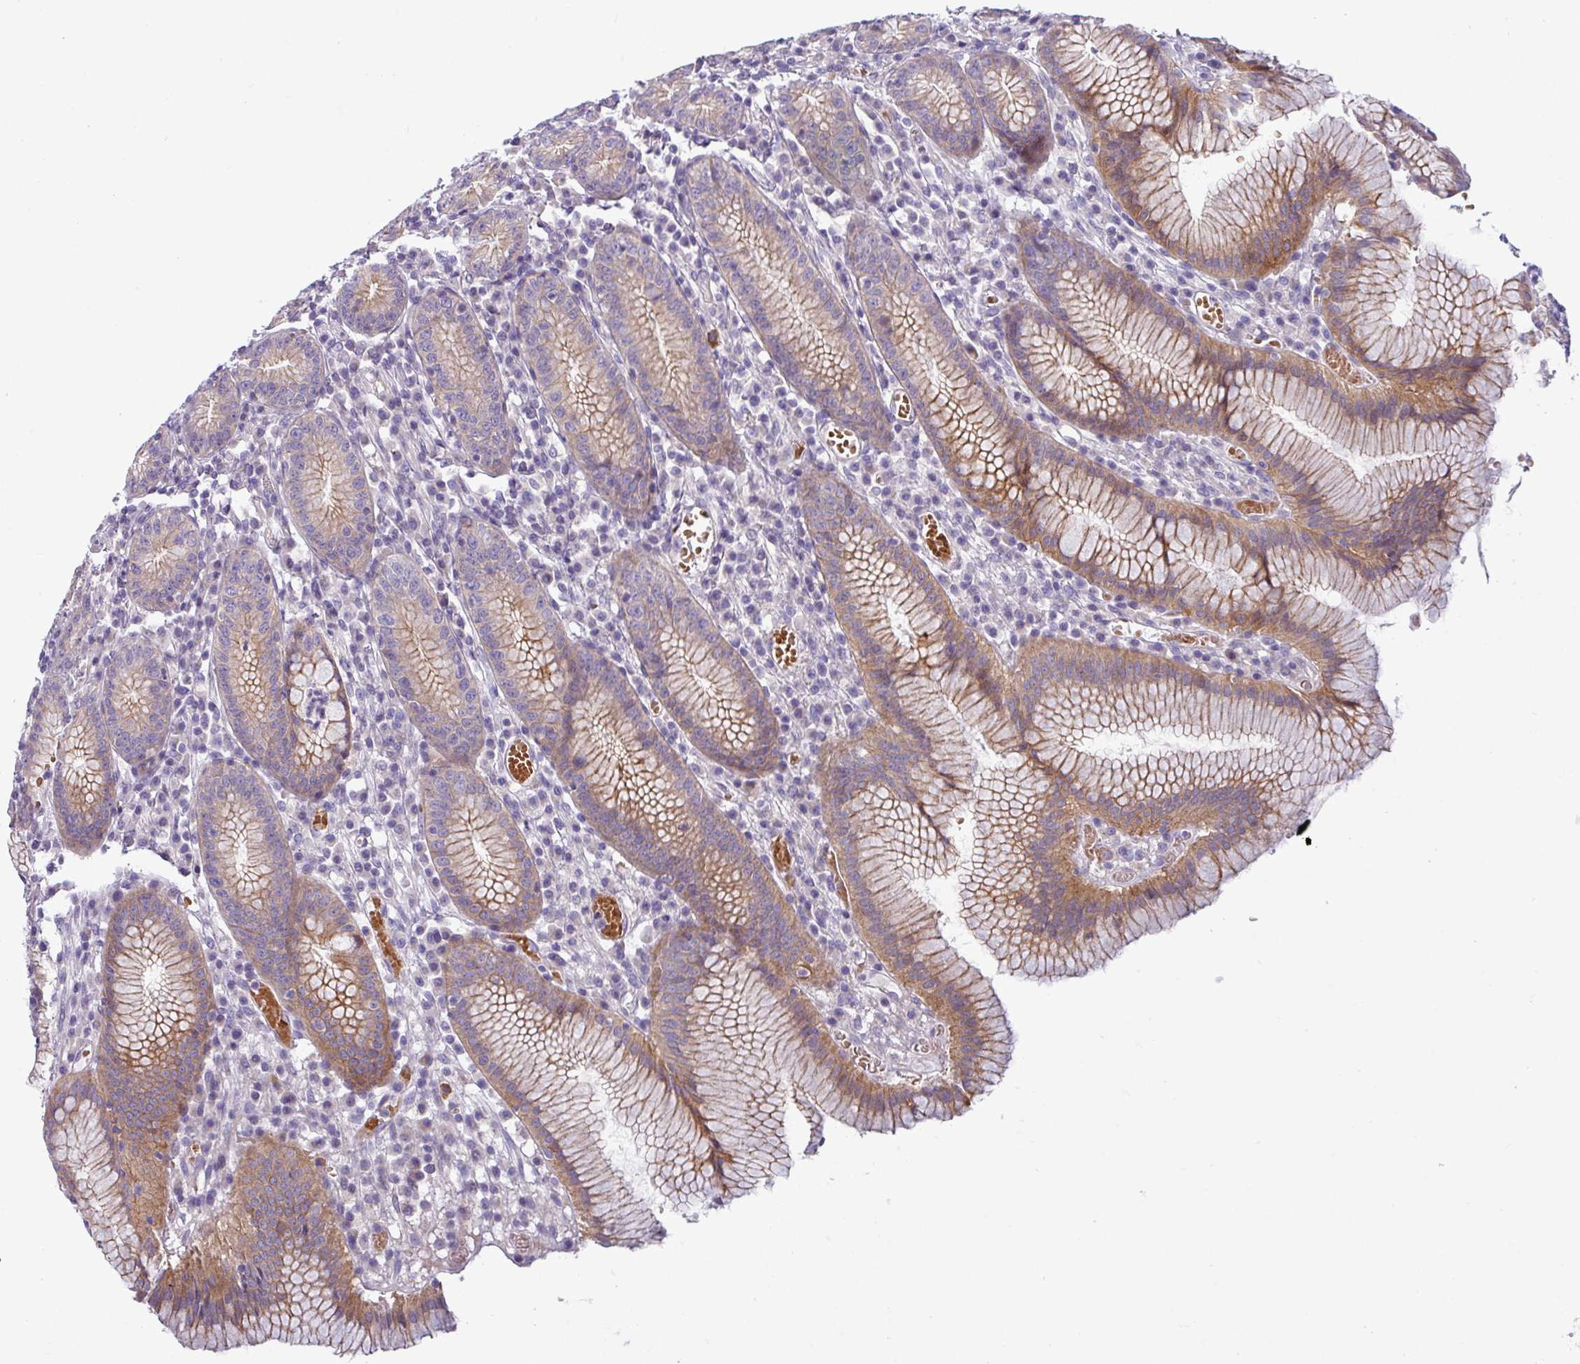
{"staining": {"intensity": "moderate", "quantity": ">75%", "location": "cytoplasmic/membranous"}, "tissue": "stomach", "cell_type": "Glandular cells", "image_type": "normal", "snomed": [{"axis": "morphology", "description": "Normal tissue, NOS"}, {"axis": "topography", "description": "Stomach"}], "caption": "Stomach stained with immunohistochemistry reveals moderate cytoplasmic/membranous expression in approximately >75% of glandular cells.", "gene": "ACAP3", "patient": {"sex": "male", "age": 55}}